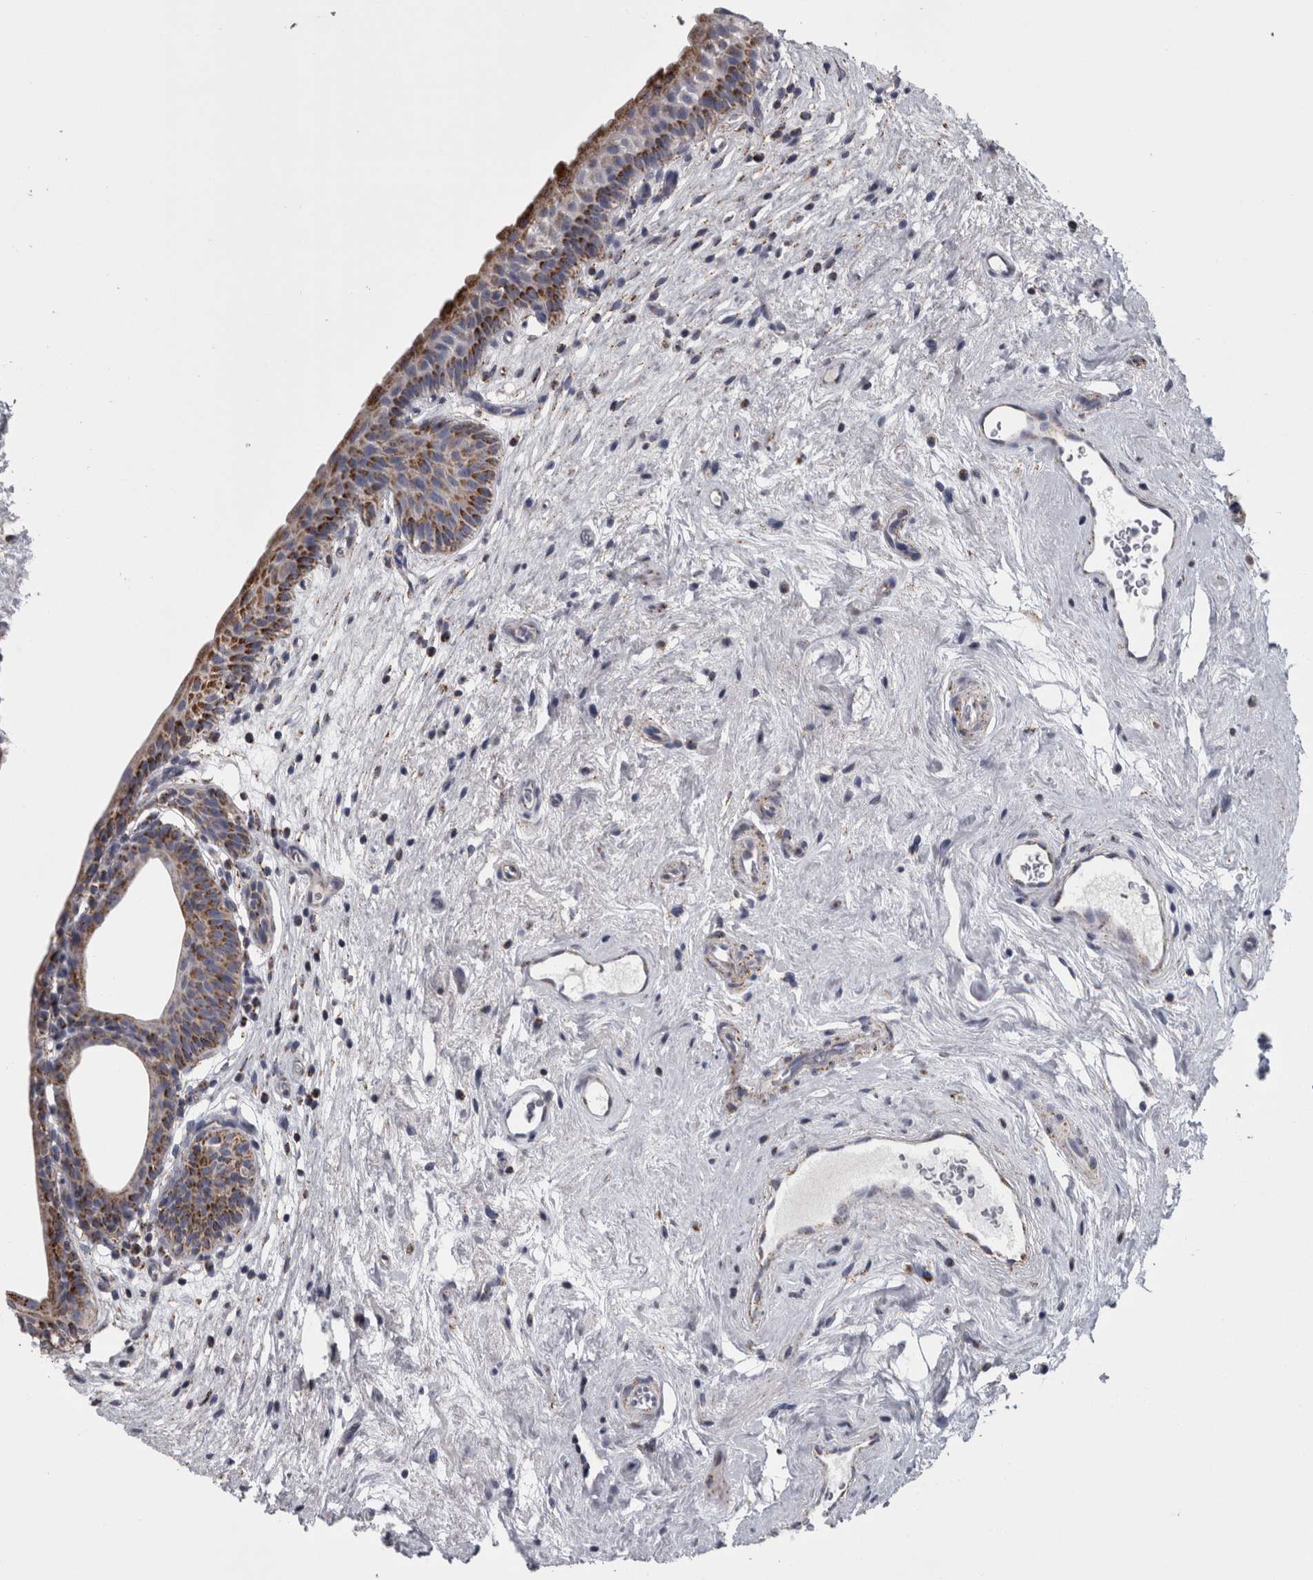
{"staining": {"intensity": "moderate", "quantity": "25%-75%", "location": "cytoplasmic/membranous"}, "tissue": "urinary bladder", "cell_type": "Urothelial cells", "image_type": "normal", "snomed": [{"axis": "morphology", "description": "Normal tissue, NOS"}, {"axis": "topography", "description": "Urinary bladder"}], "caption": "Immunohistochemical staining of unremarkable urinary bladder reveals 25%-75% levels of moderate cytoplasmic/membranous protein expression in approximately 25%-75% of urothelial cells. The protein is stained brown, and the nuclei are stained in blue (DAB IHC with brightfield microscopy, high magnification).", "gene": "DBT", "patient": {"sex": "male", "age": 83}}